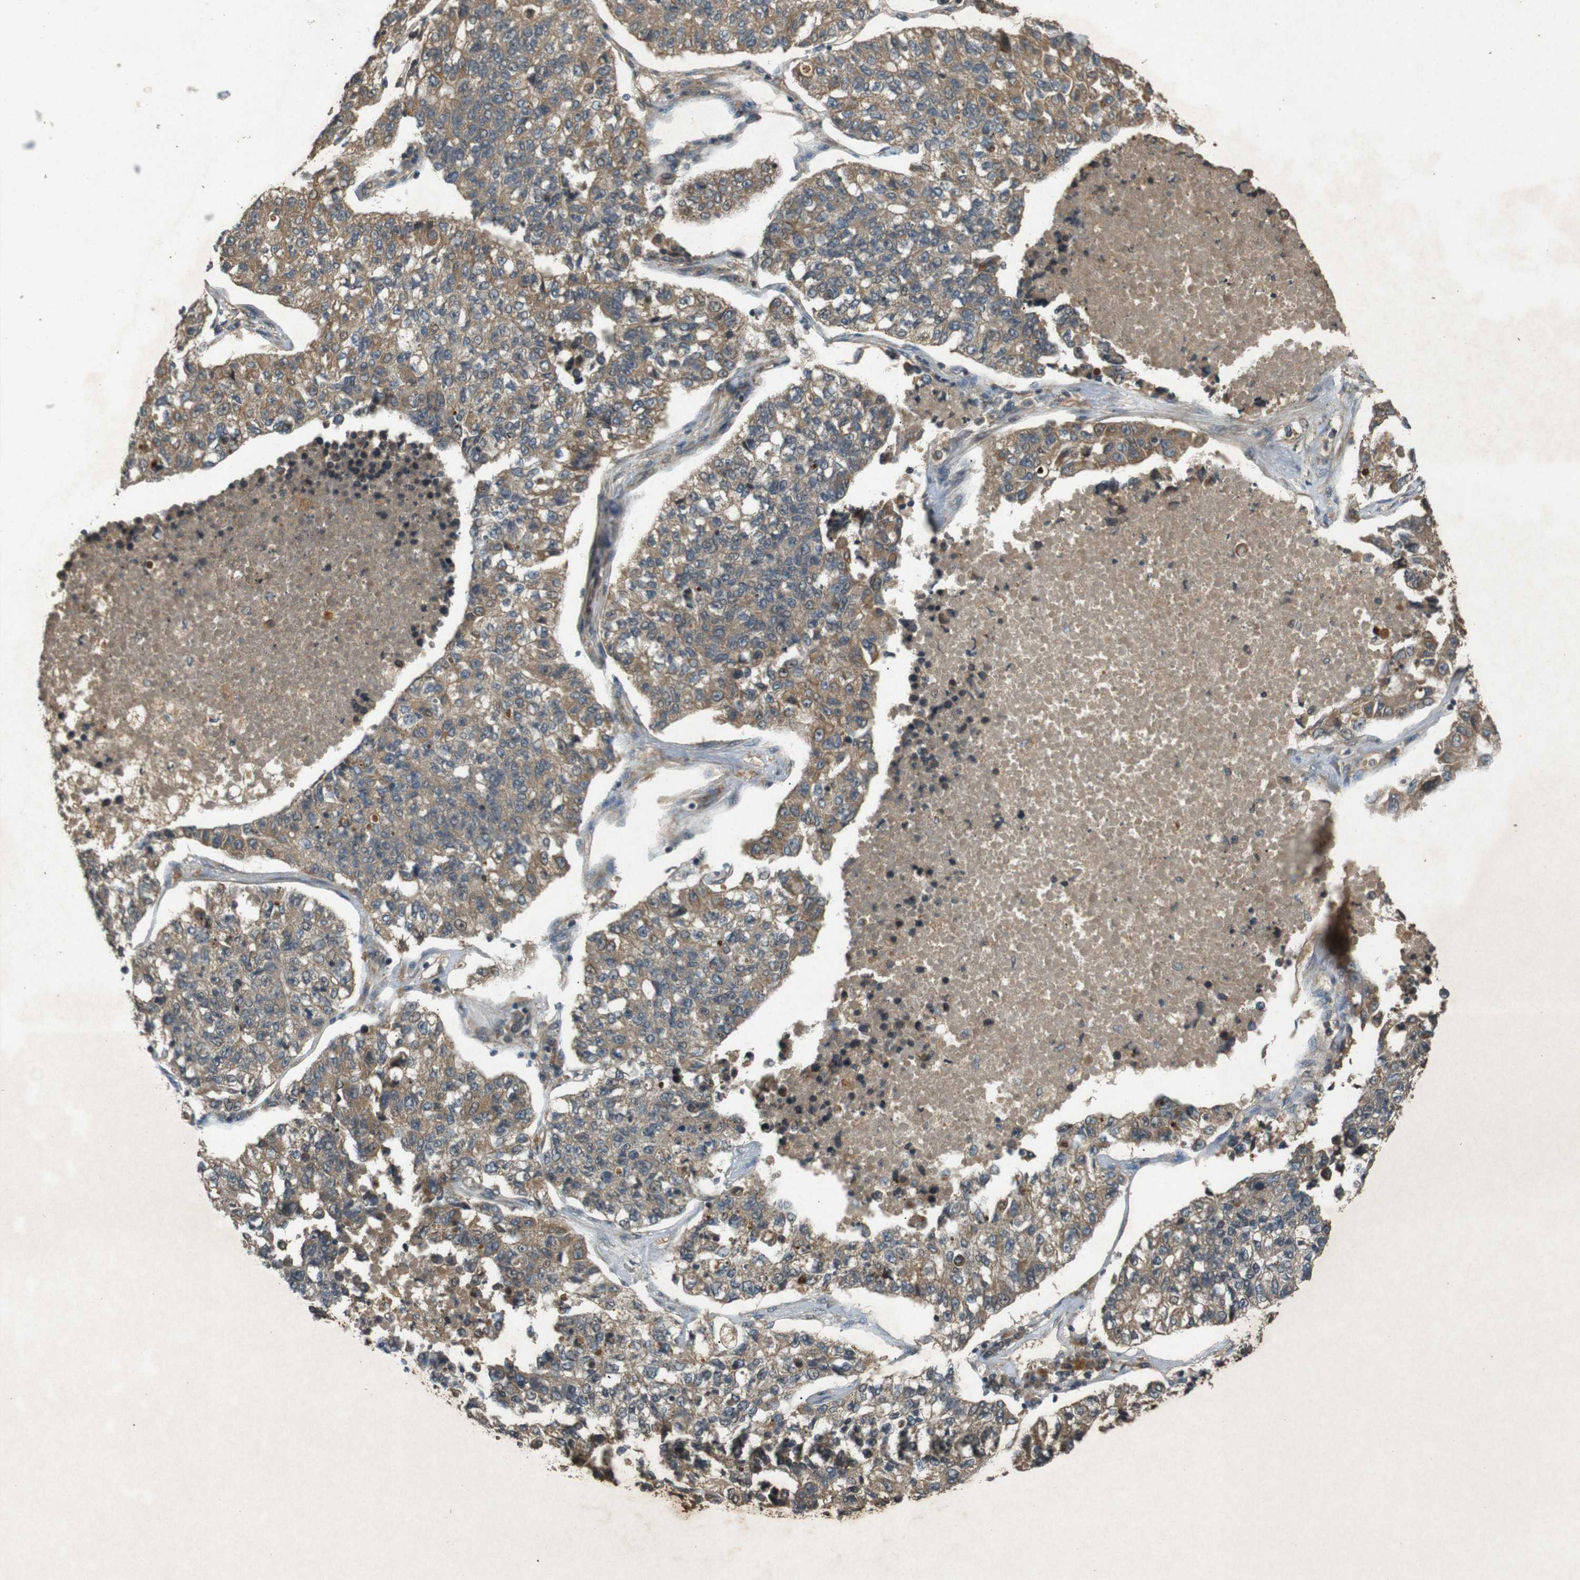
{"staining": {"intensity": "moderate", "quantity": ">75%", "location": "cytoplasmic/membranous"}, "tissue": "lung cancer", "cell_type": "Tumor cells", "image_type": "cancer", "snomed": [{"axis": "morphology", "description": "Adenocarcinoma, NOS"}, {"axis": "topography", "description": "Lung"}], "caption": "Immunohistochemistry photomicrograph of neoplastic tissue: human lung cancer (adenocarcinoma) stained using immunohistochemistry (IHC) displays medium levels of moderate protein expression localized specifically in the cytoplasmic/membranous of tumor cells, appearing as a cytoplasmic/membranous brown color.", "gene": "TAP1", "patient": {"sex": "male", "age": 49}}